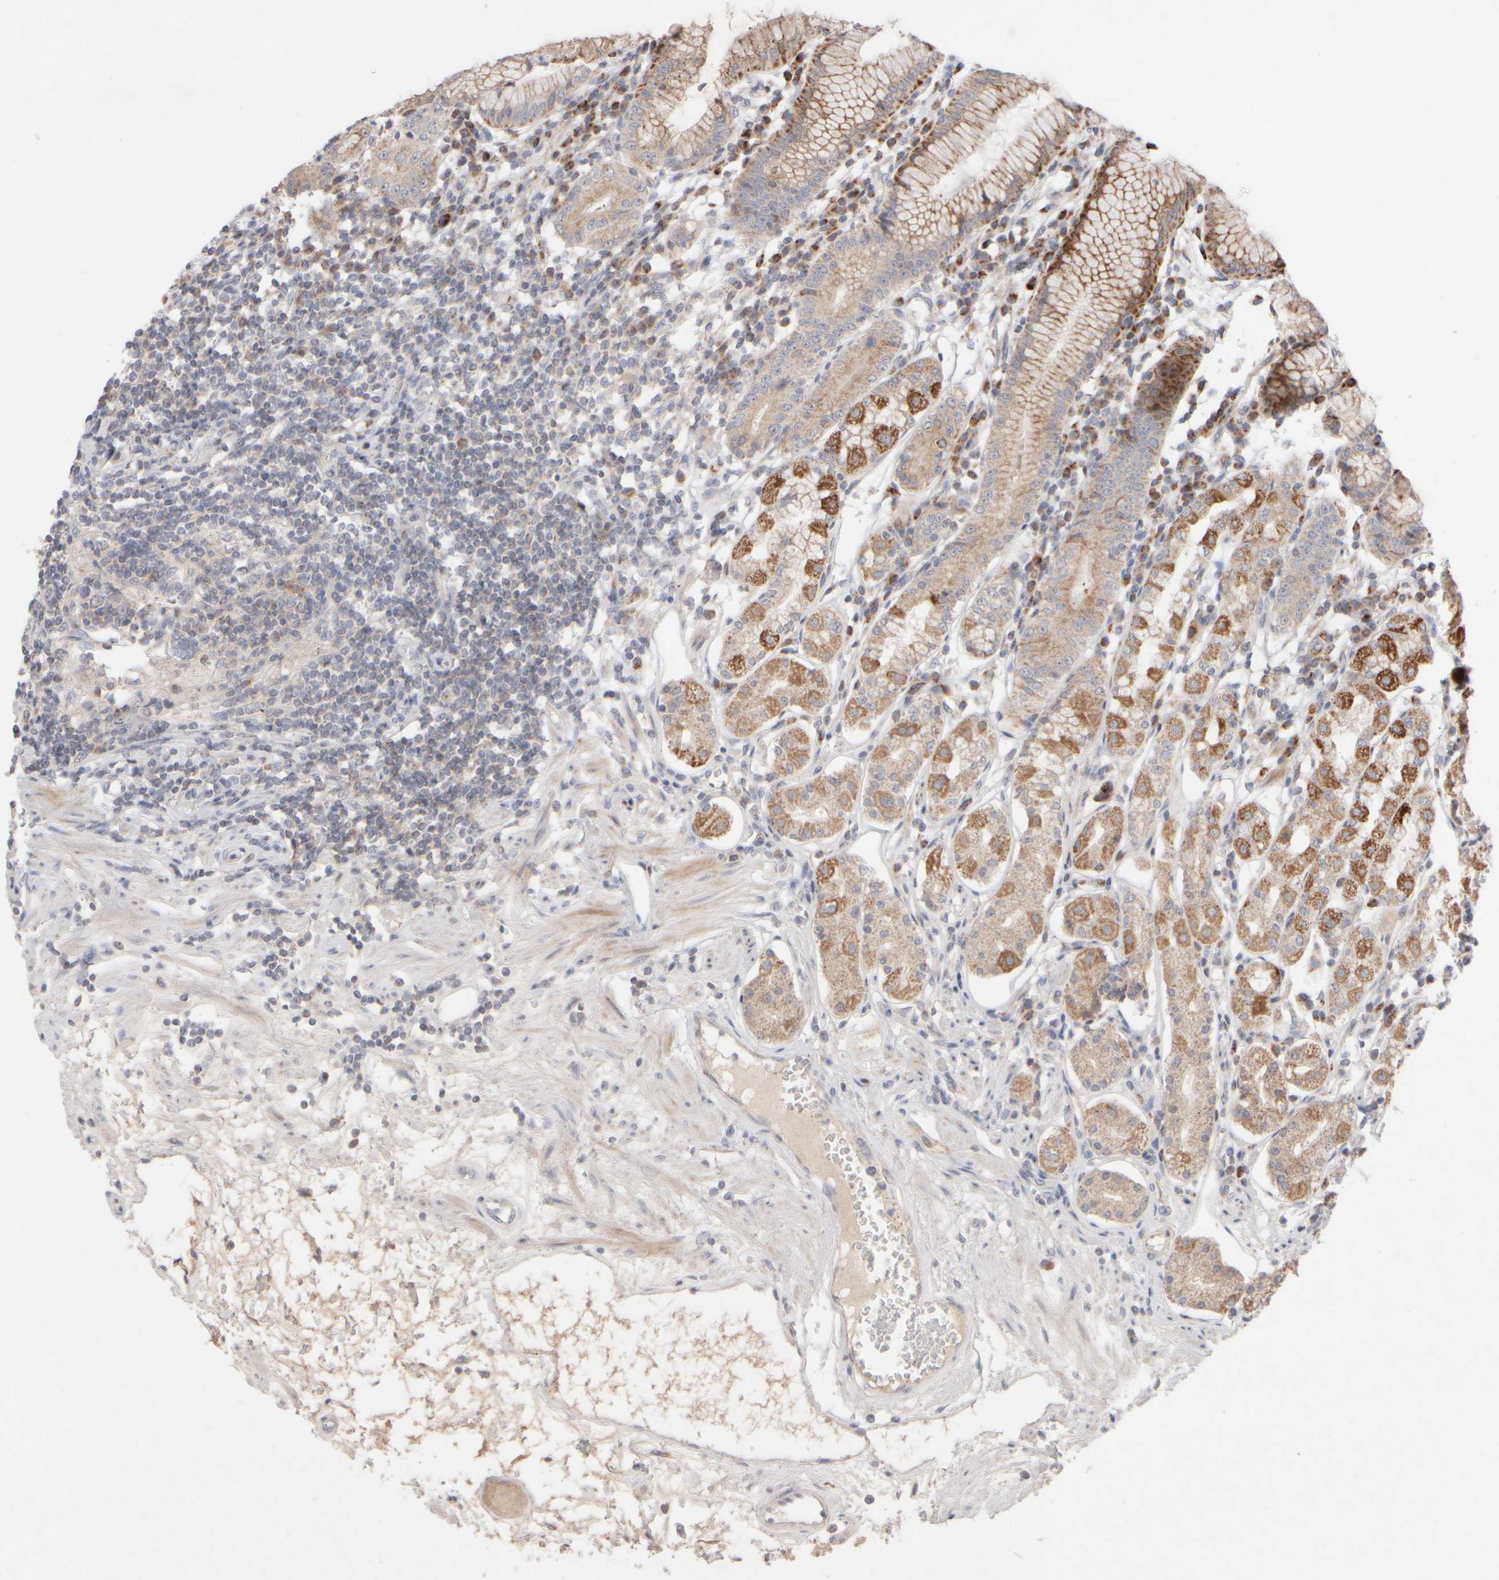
{"staining": {"intensity": "moderate", "quantity": "25%-75%", "location": "cytoplasmic/membranous"}, "tissue": "stomach", "cell_type": "Glandular cells", "image_type": "normal", "snomed": [{"axis": "morphology", "description": "Normal tissue, NOS"}, {"axis": "topography", "description": "Stomach"}, {"axis": "topography", "description": "Stomach, lower"}], "caption": "Immunohistochemistry (DAB (3,3'-diaminobenzidine)) staining of unremarkable human stomach exhibits moderate cytoplasmic/membranous protein positivity in about 25%-75% of glandular cells.", "gene": "CHADL", "patient": {"sex": "female", "age": 56}}